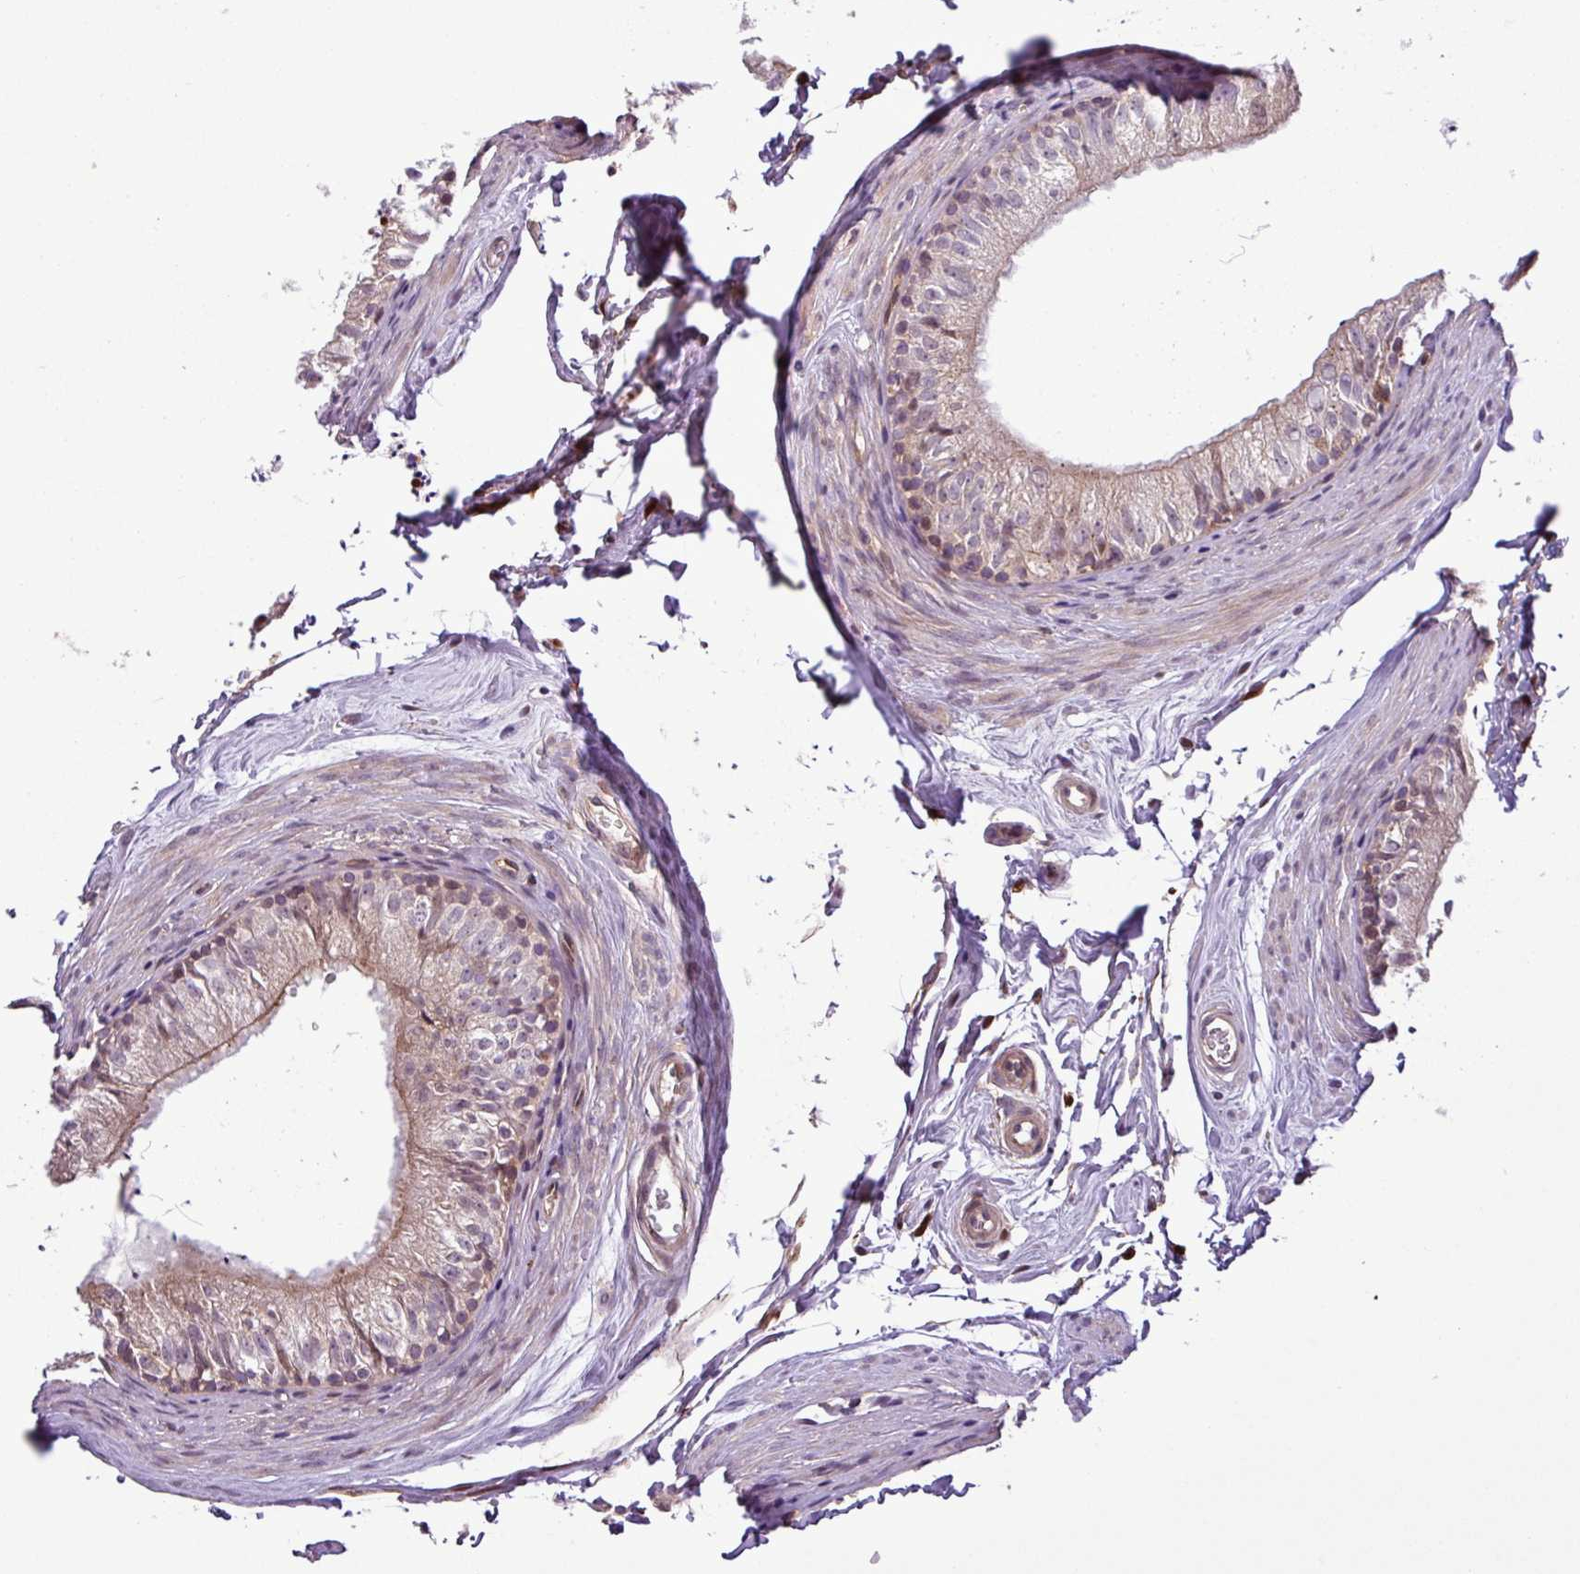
{"staining": {"intensity": "weak", "quantity": "25%-75%", "location": "cytoplasmic/membranous,nuclear"}, "tissue": "epididymis", "cell_type": "Glandular cells", "image_type": "normal", "snomed": [{"axis": "morphology", "description": "Normal tissue, NOS"}, {"axis": "topography", "description": "Epididymis"}], "caption": "Weak cytoplasmic/membranous,nuclear expression is seen in about 25%-75% of glandular cells in benign epididymis.", "gene": "CARHSP1", "patient": {"sex": "male", "age": 56}}